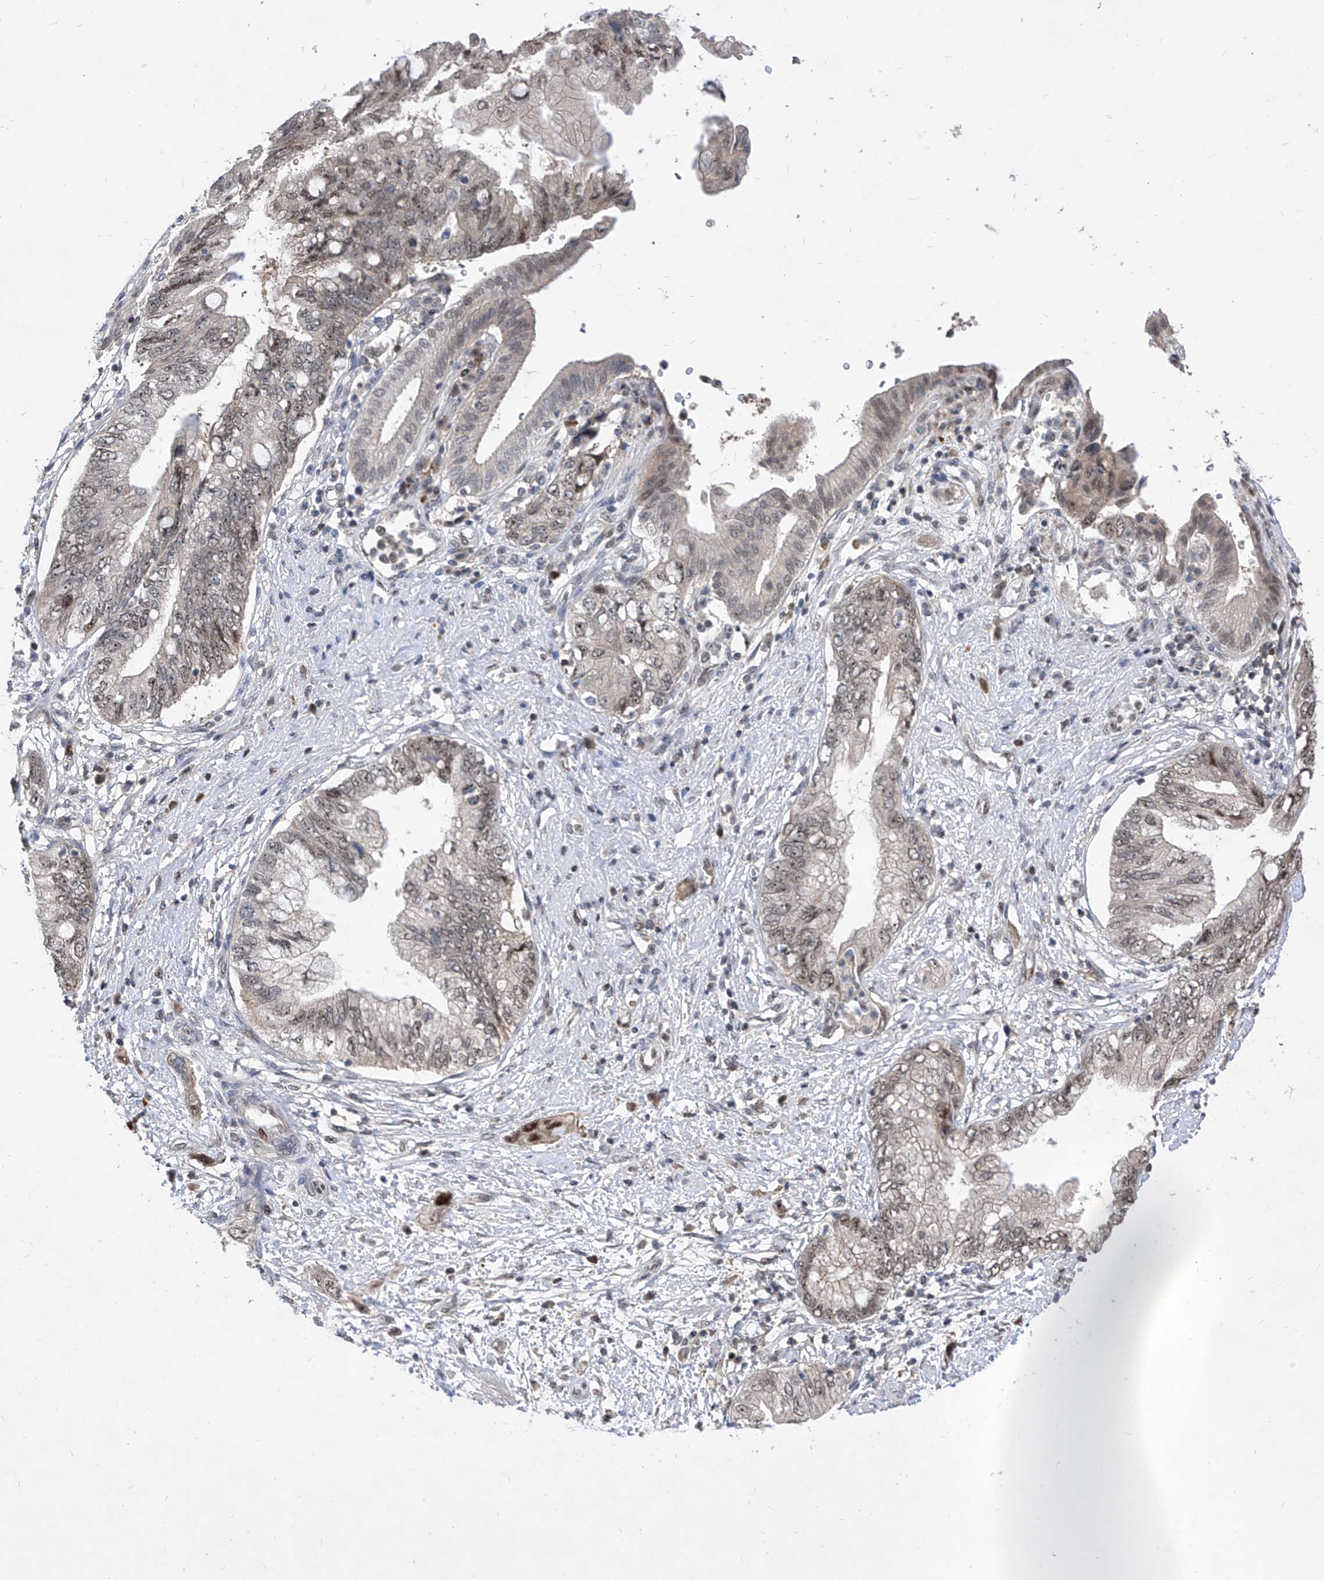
{"staining": {"intensity": "weak", "quantity": "25%-75%", "location": "nuclear"}, "tissue": "pancreatic cancer", "cell_type": "Tumor cells", "image_type": "cancer", "snomed": [{"axis": "morphology", "description": "Adenocarcinoma, NOS"}, {"axis": "topography", "description": "Pancreas"}], "caption": "There is low levels of weak nuclear staining in tumor cells of pancreatic cancer (adenocarcinoma), as demonstrated by immunohistochemical staining (brown color).", "gene": "LGR4", "patient": {"sex": "female", "age": 73}}